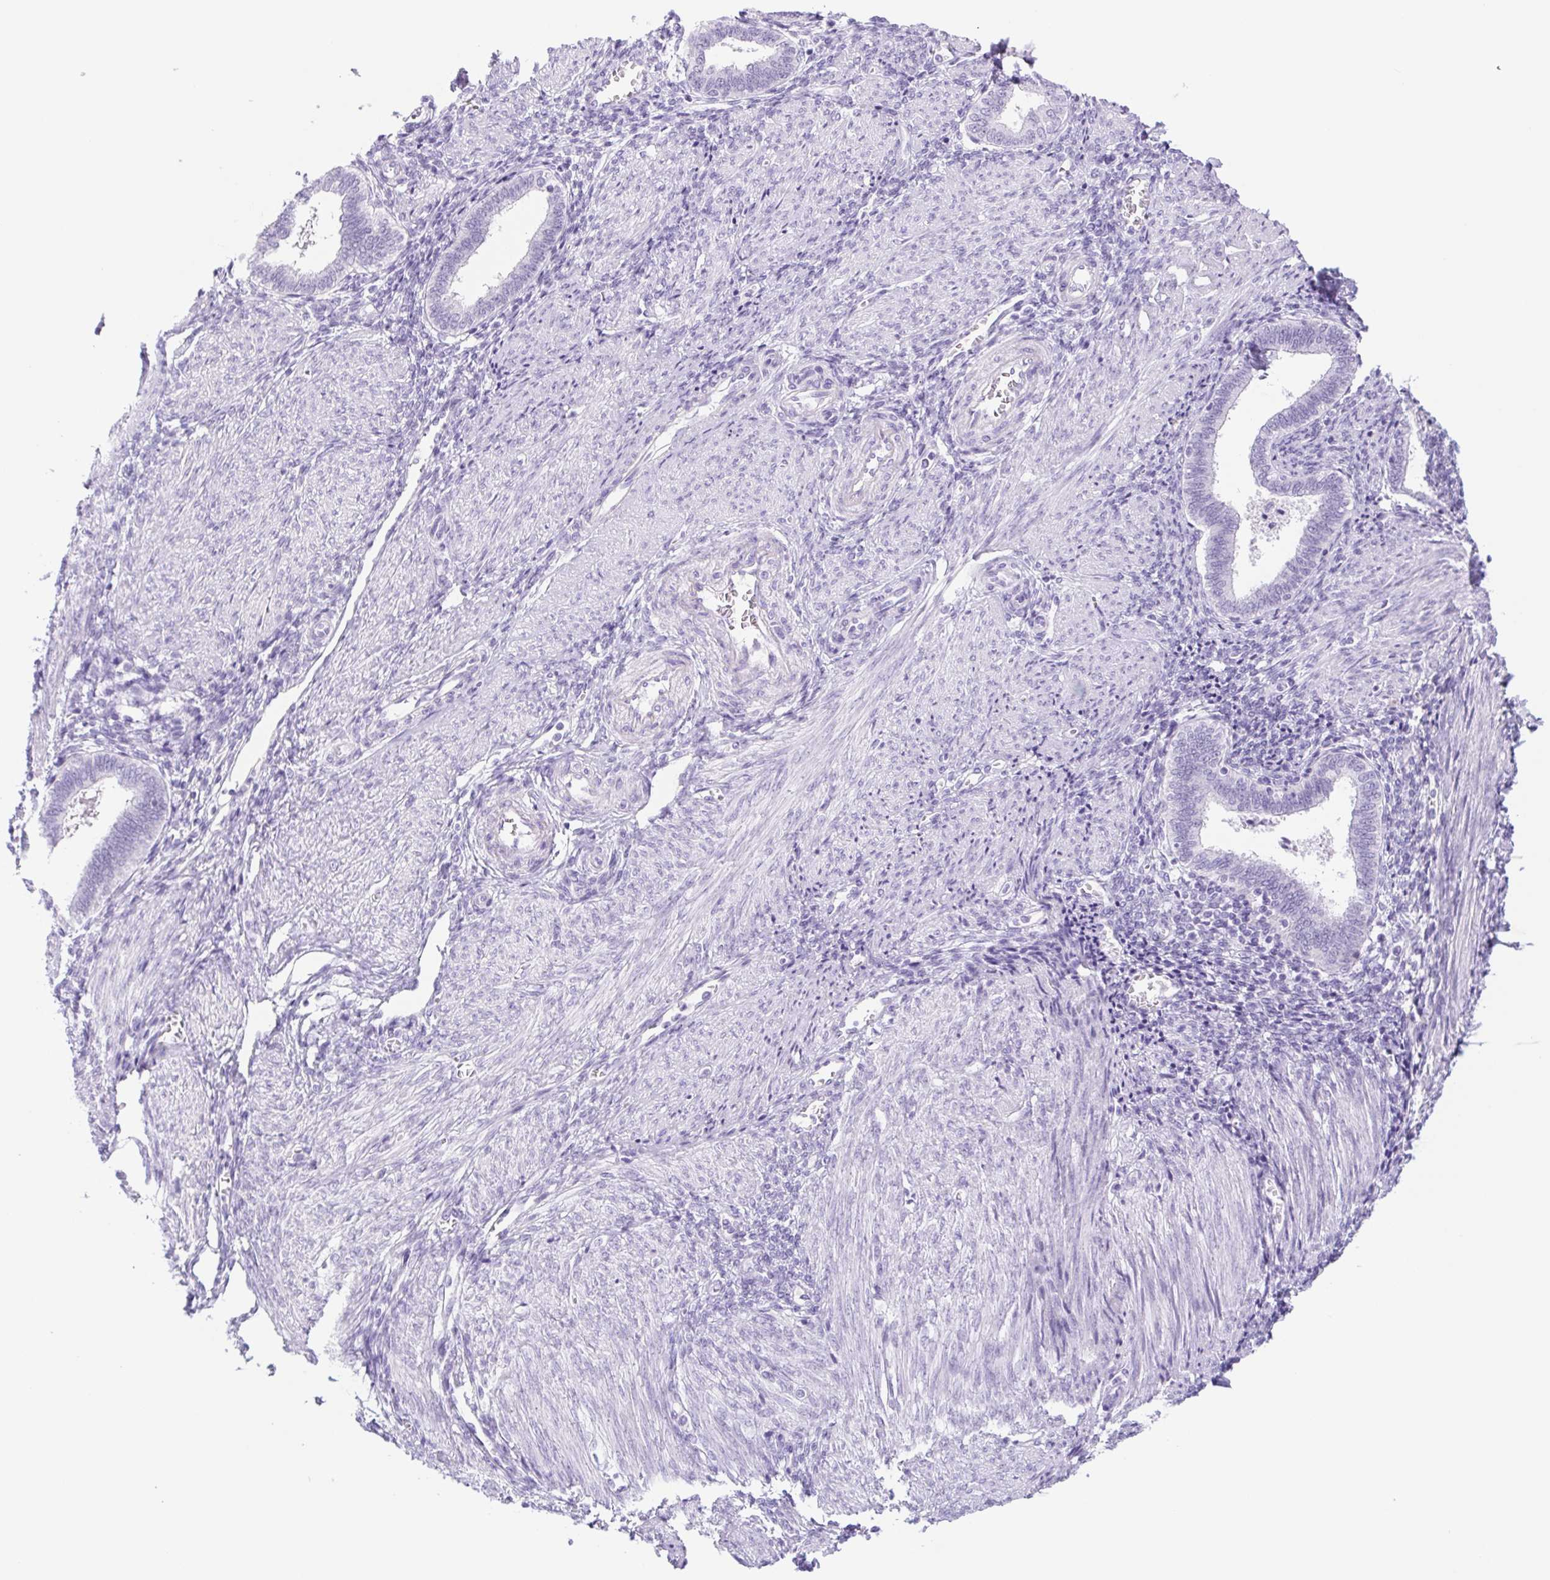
{"staining": {"intensity": "negative", "quantity": "none", "location": "none"}, "tissue": "endometrium", "cell_type": "Cells in endometrial stroma", "image_type": "normal", "snomed": [{"axis": "morphology", "description": "Normal tissue, NOS"}, {"axis": "topography", "description": "Endometrium"}], "caption": "IHC of normal human endometrium displays no staining in cells in endometrial stroma.", "gene": "CYP21A2", "patient": {"sex": "female", "age": 42}}